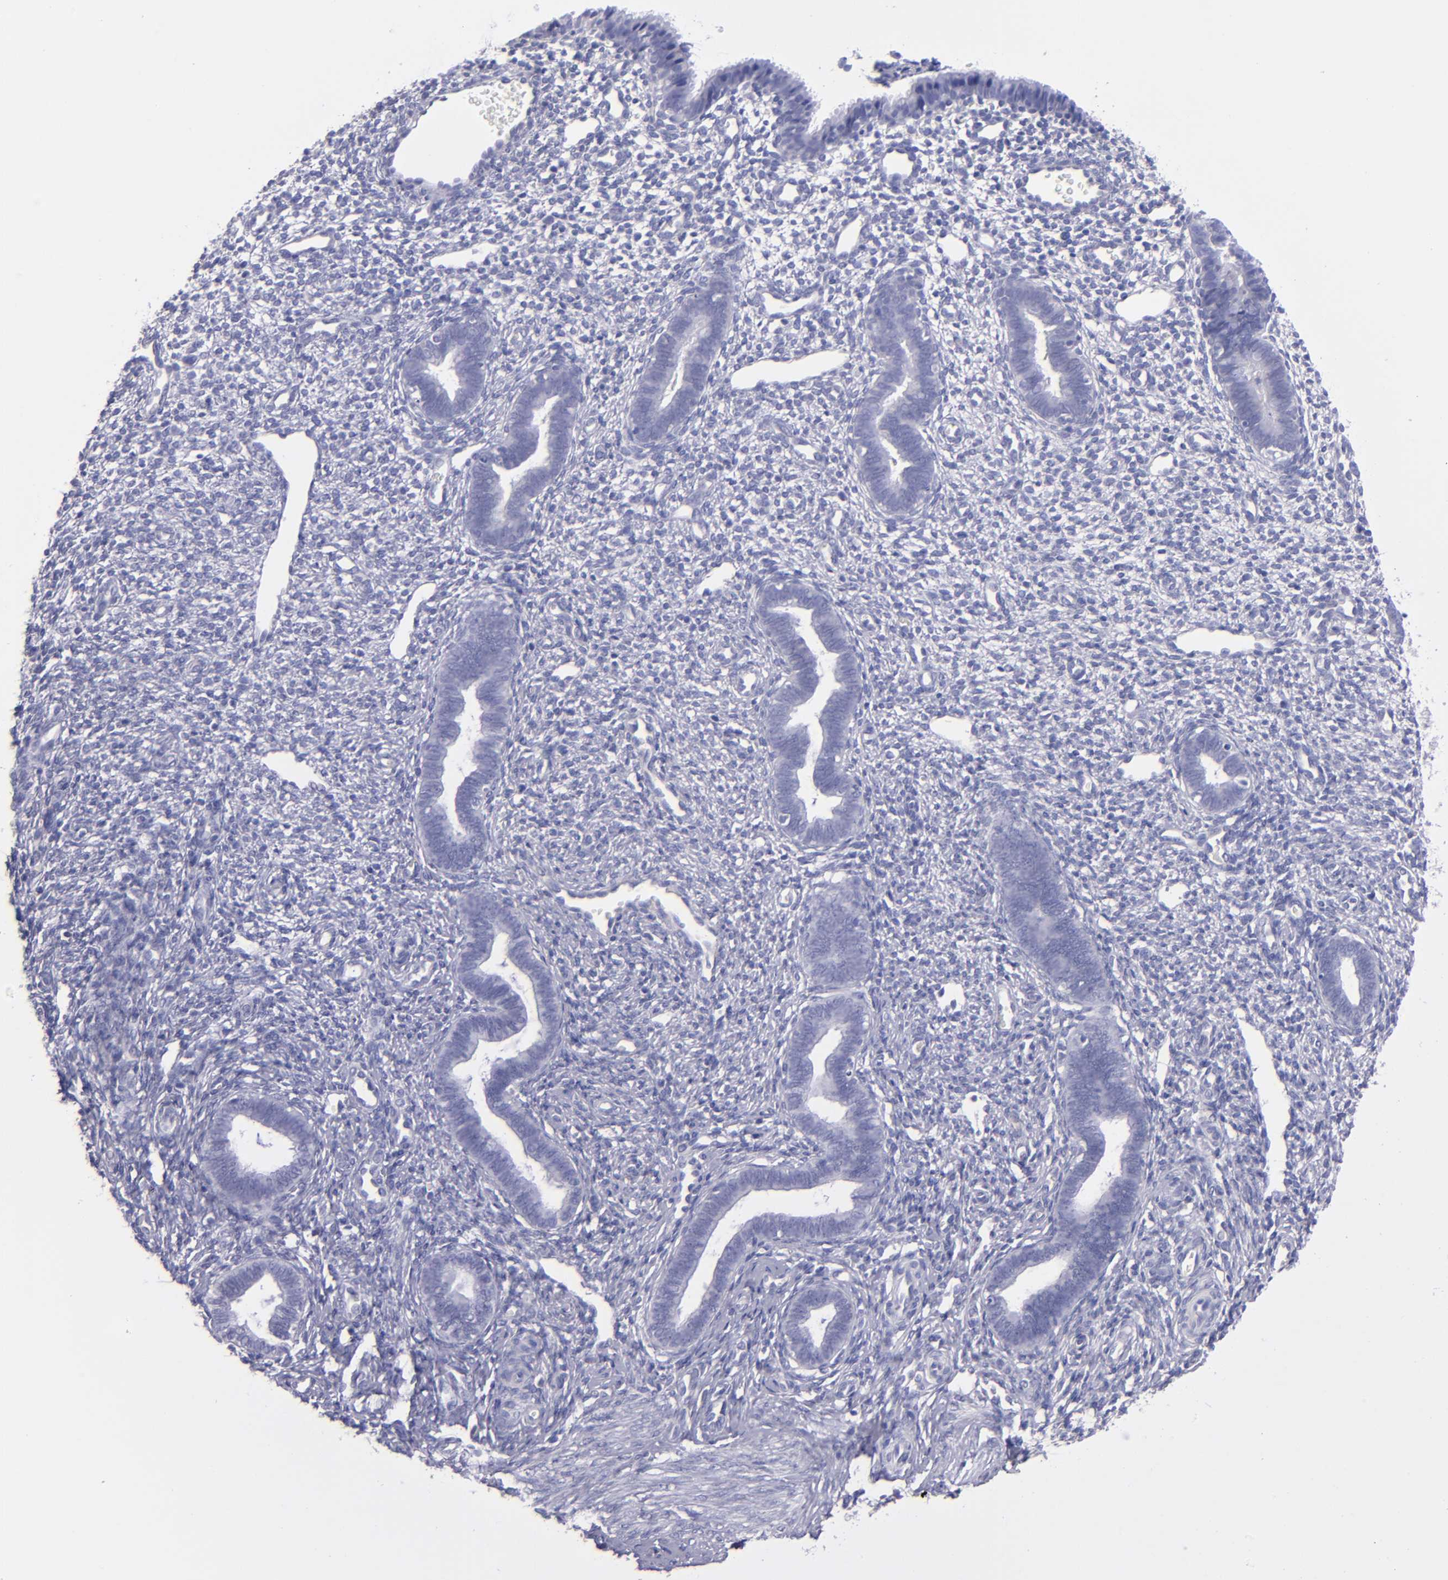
{"staining": {"intensity": "negative", "quantity": "none", "location": "none"}, "tissue": "endometrium", "cell_type": "Cells in endometrial stroma", "image_type": "normal", "snomed": [{"axis": "morphology", "description": "Normal tissue, NOS"}, {"axis": "topography", "description": "Endometrium"}], "caption": "Immunohistochemistry image of normal endometrium stained for a protein (brown), which reveals no staining in cells in endometrial stroma.", "gene": "TG", "patient": {"sex": "female", "age": 27}}